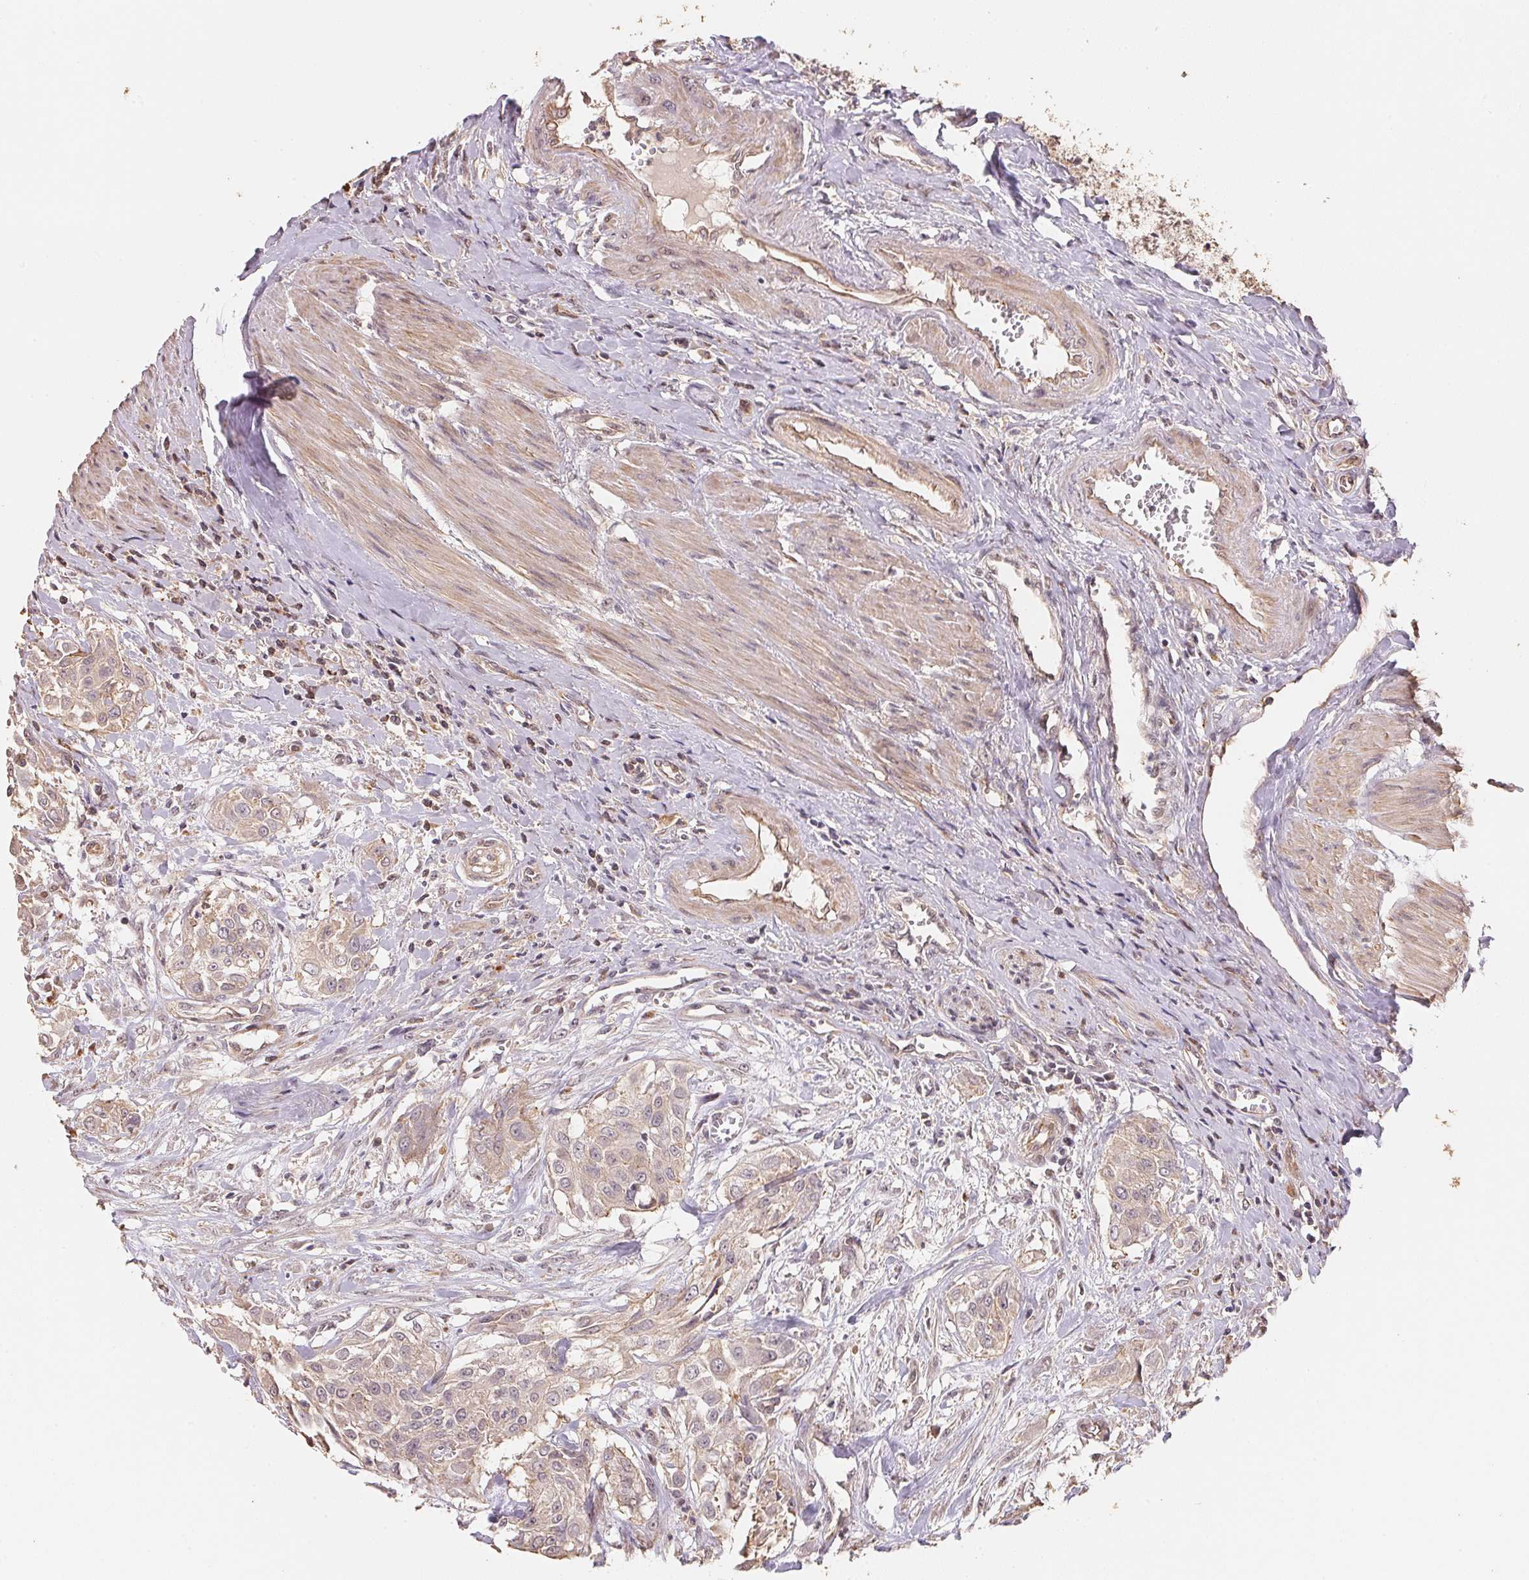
{"staining": {"intensity": "weak", "quantity": "<25%", "location": "cytoplasmic/membranous"}, "tissue": "urothelial cancer", "cell_type": "Tumor cells", "image_type": "cancer", "snomed": [{"axis": "morphology", "description": "Urothelial carcinoma, High grade"}, {"axis": "topography", "description": "Urinary bladder"}], "caption": "Immunohistochemistry (IHC) histopathology image of urothelial carcinoma (high-grade) stained for a protein (brown), which exhibits no positivity in tumor cells.", "gene": "TMEM222", "patient": {"sex": "male", "age": 57}}